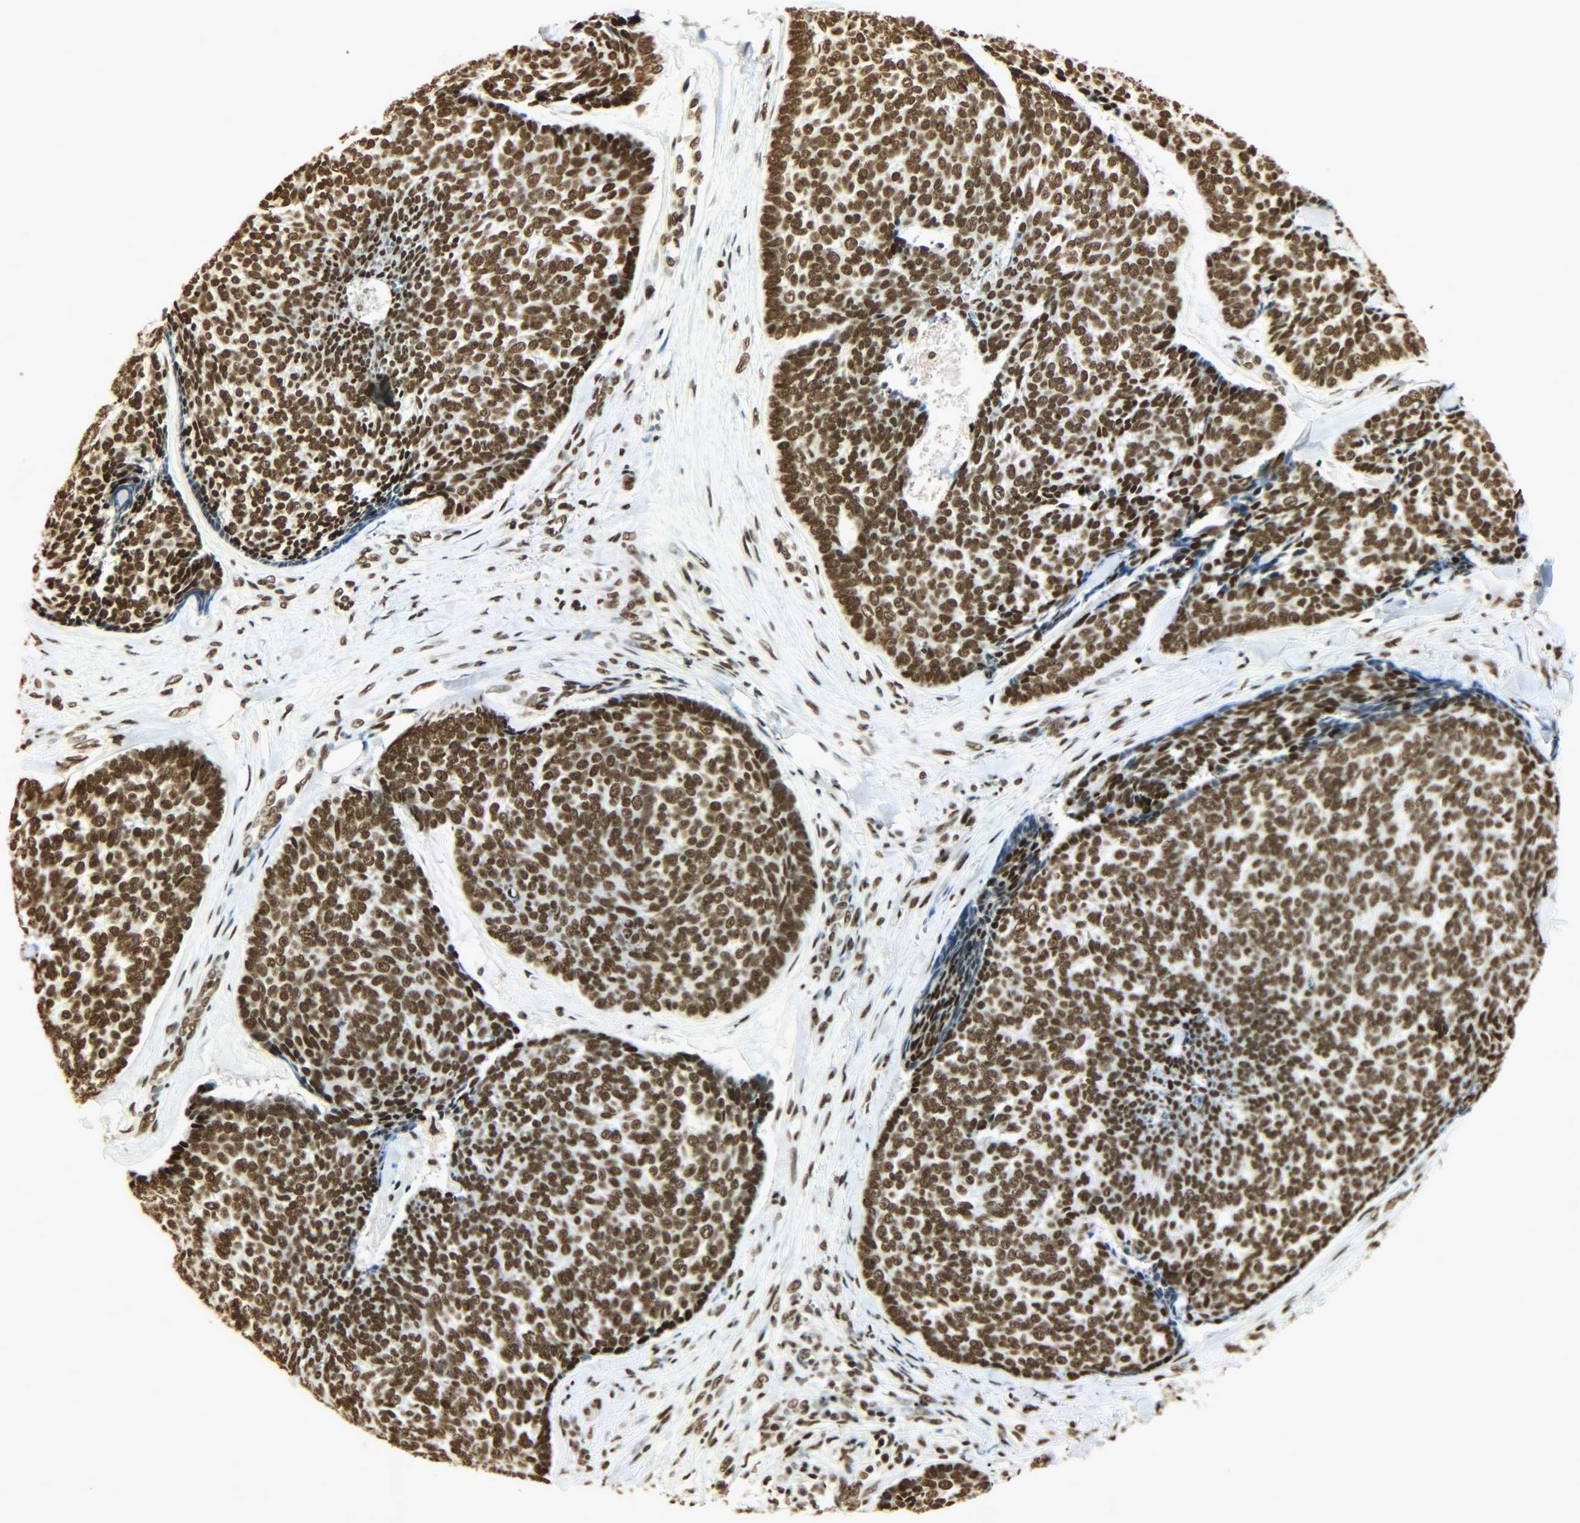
{"staining": {"intensity": "strong", "quantity": ">75%", "location": "nuclear"}, "tissue": "skin cancer", "cell_type": "Tumor cells", "image_type": "cancer", "snomed": [{"axis": "morphology", "description": "Basal cell carcinoma"}, {"axis": "topography", "description": "Skin"}], "caption": "This micrograph shows skin basal cell carcinoma stained with immunohistochemistry to label a protein in brown. The nuclear of tumor cells show strong positivity for the protein. Nuclei are counter-stained blue.", "gene": "KHDRBS1", "patient": {"sex": "male", "age": 84}}